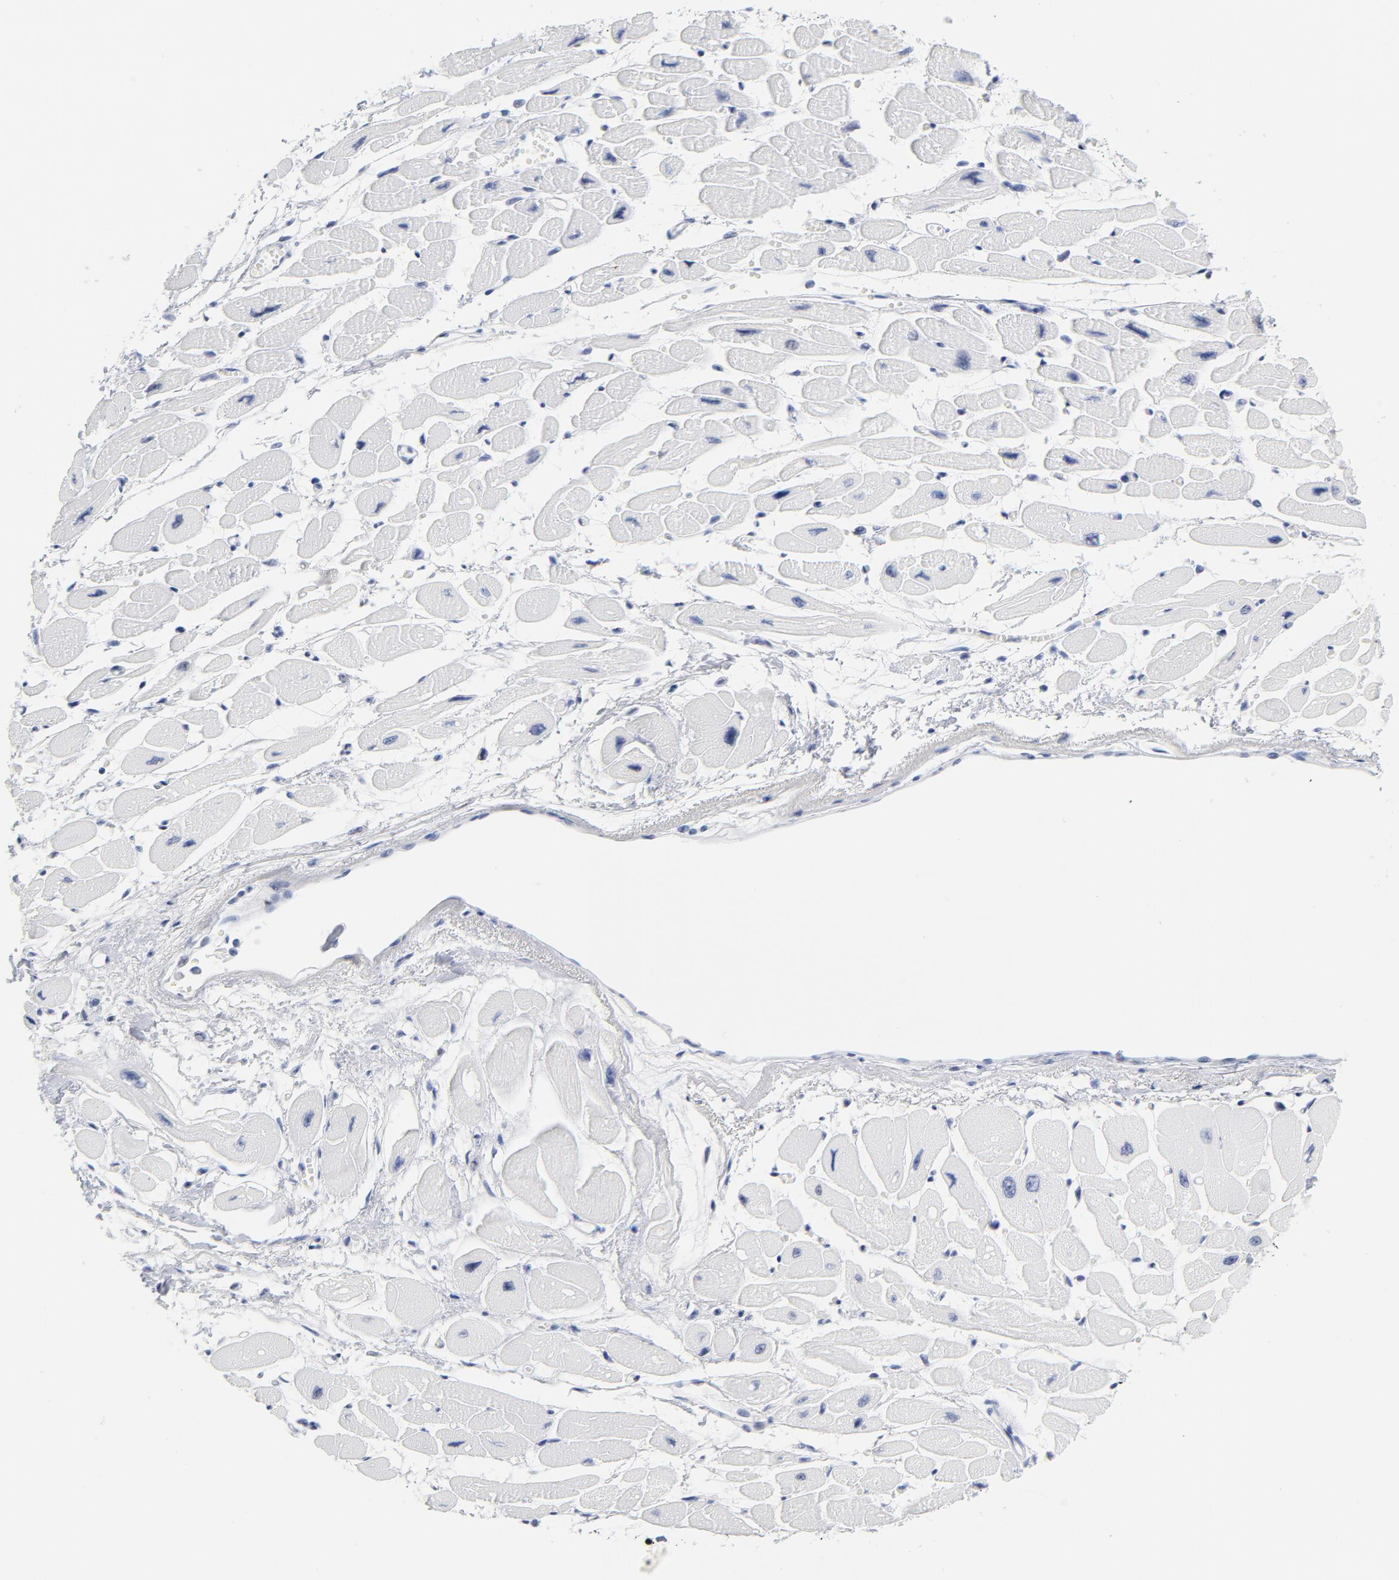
{"staining": {"intensity": "strong", "quantity": ">75%", "location": "nuclear"}, "tissue": "heart muscle", "cell_type": "Cardiomyocytes", "image_type": "normal", "snomed": [{"axis": "morphology", "description": "Normal tissue, NOS"}, {"axis": "topography", "description": "Heart"}], "caption": "Immunohistochemistry (IHC) staining of benign heart muscle, which displays high levels of strong nuclear expression in approximately >75% of cardiomyocytes indicating strong nuclear protein positivity. The staining was performed using DAB (3,3'-diaminobenzidine) (brown) for protein detection and nuclei were counterstained in hematoxylin (blue).", "gene": "XRCC5", "patient": {"sex": "female", "age": 54}}